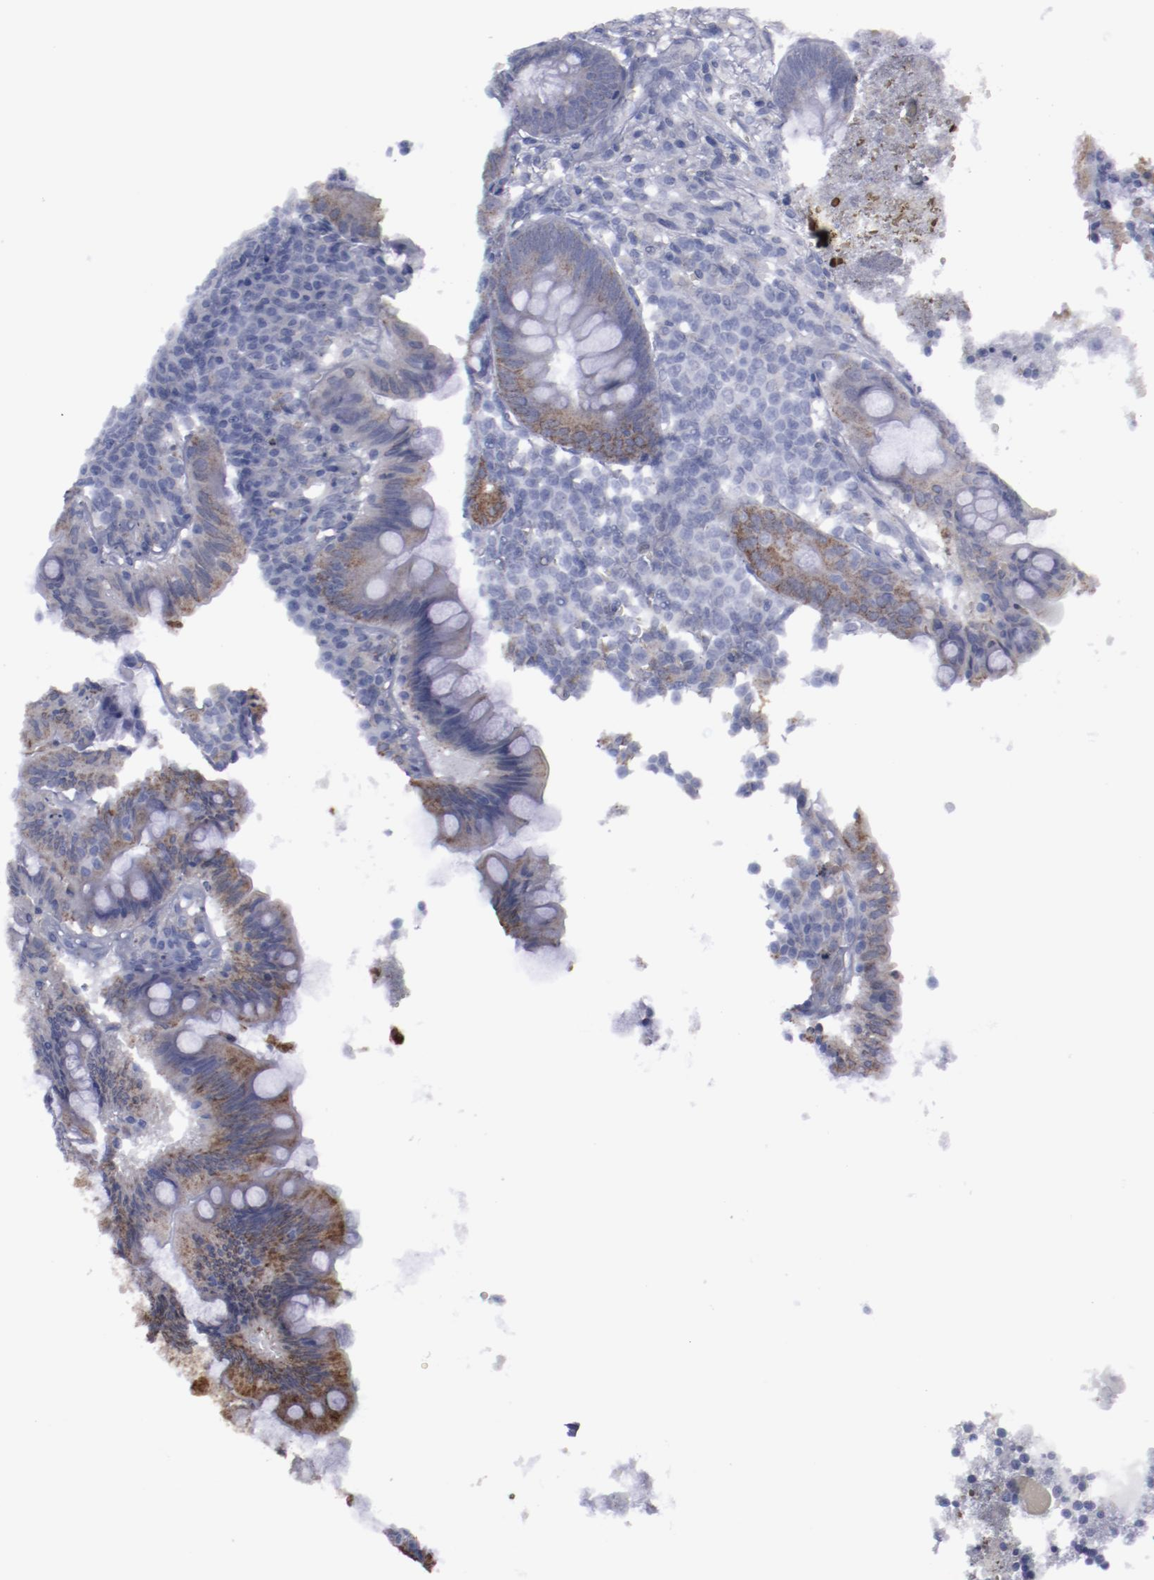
{"staining": {"intensity": "weak", "quantity": "25%-75%", "location": "cytoplasmic/membranous"}, "tissue": "appendix", "cell_type": "Glandular cells", "image_type": "normal", "snomed": [{"axis": "morphology", "description": "Normal tissue, NOS"}, {"axis": "topography", "description": "Appendix"}], "caption": "Weak cytoplasmic/membranous protein expression is identified in approximately 25%-75% of glandular cells in appendix.", "gene": "ERLIN2", "patient": {"sex": "female", "age": 66}}